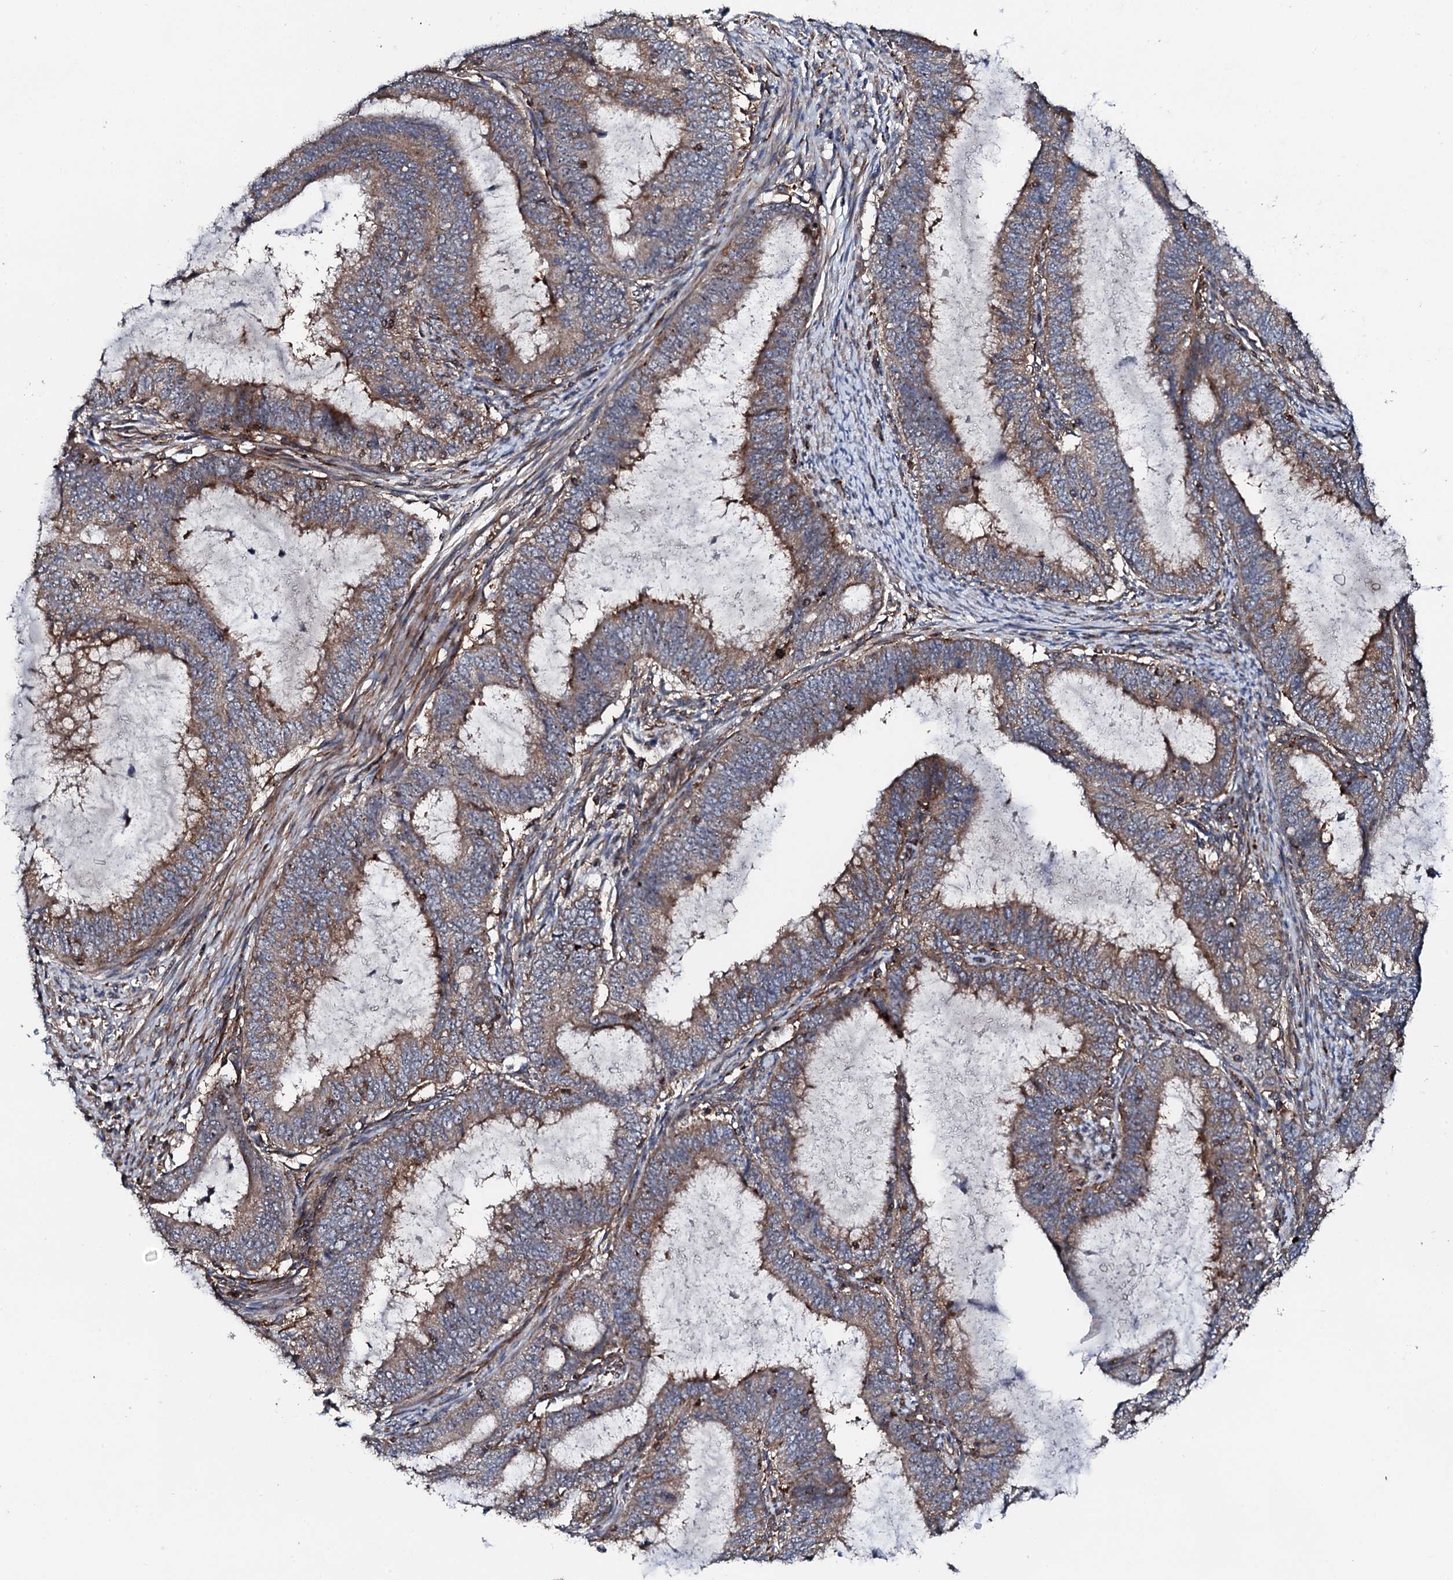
{"staining": {"intensity": "moderate", "quantity": ">75%", "location": "cytoplasmic/membranous"}, "tissue": "endometrial cancer", "cell_type": "Tumor cells", "image_type": "cancer", "snomed": [{"axis": "morphology", "description": "Adenocarcinoma, NOS"}, {"axis": "topography", "description": "Endometrium"}], "caption": "Immunohistochemistry (DAB) staining of human endometrial cancer (adenocarcinoma) demonstrates moderate cytoplasmic/membranous protein staining in approximately >75% of tumor cells. (brown staining indicates protein expression, while blue staining denotes nuclei).", "gene": "GTPBP4", "patient": {"sex": "female", "age": 51}}